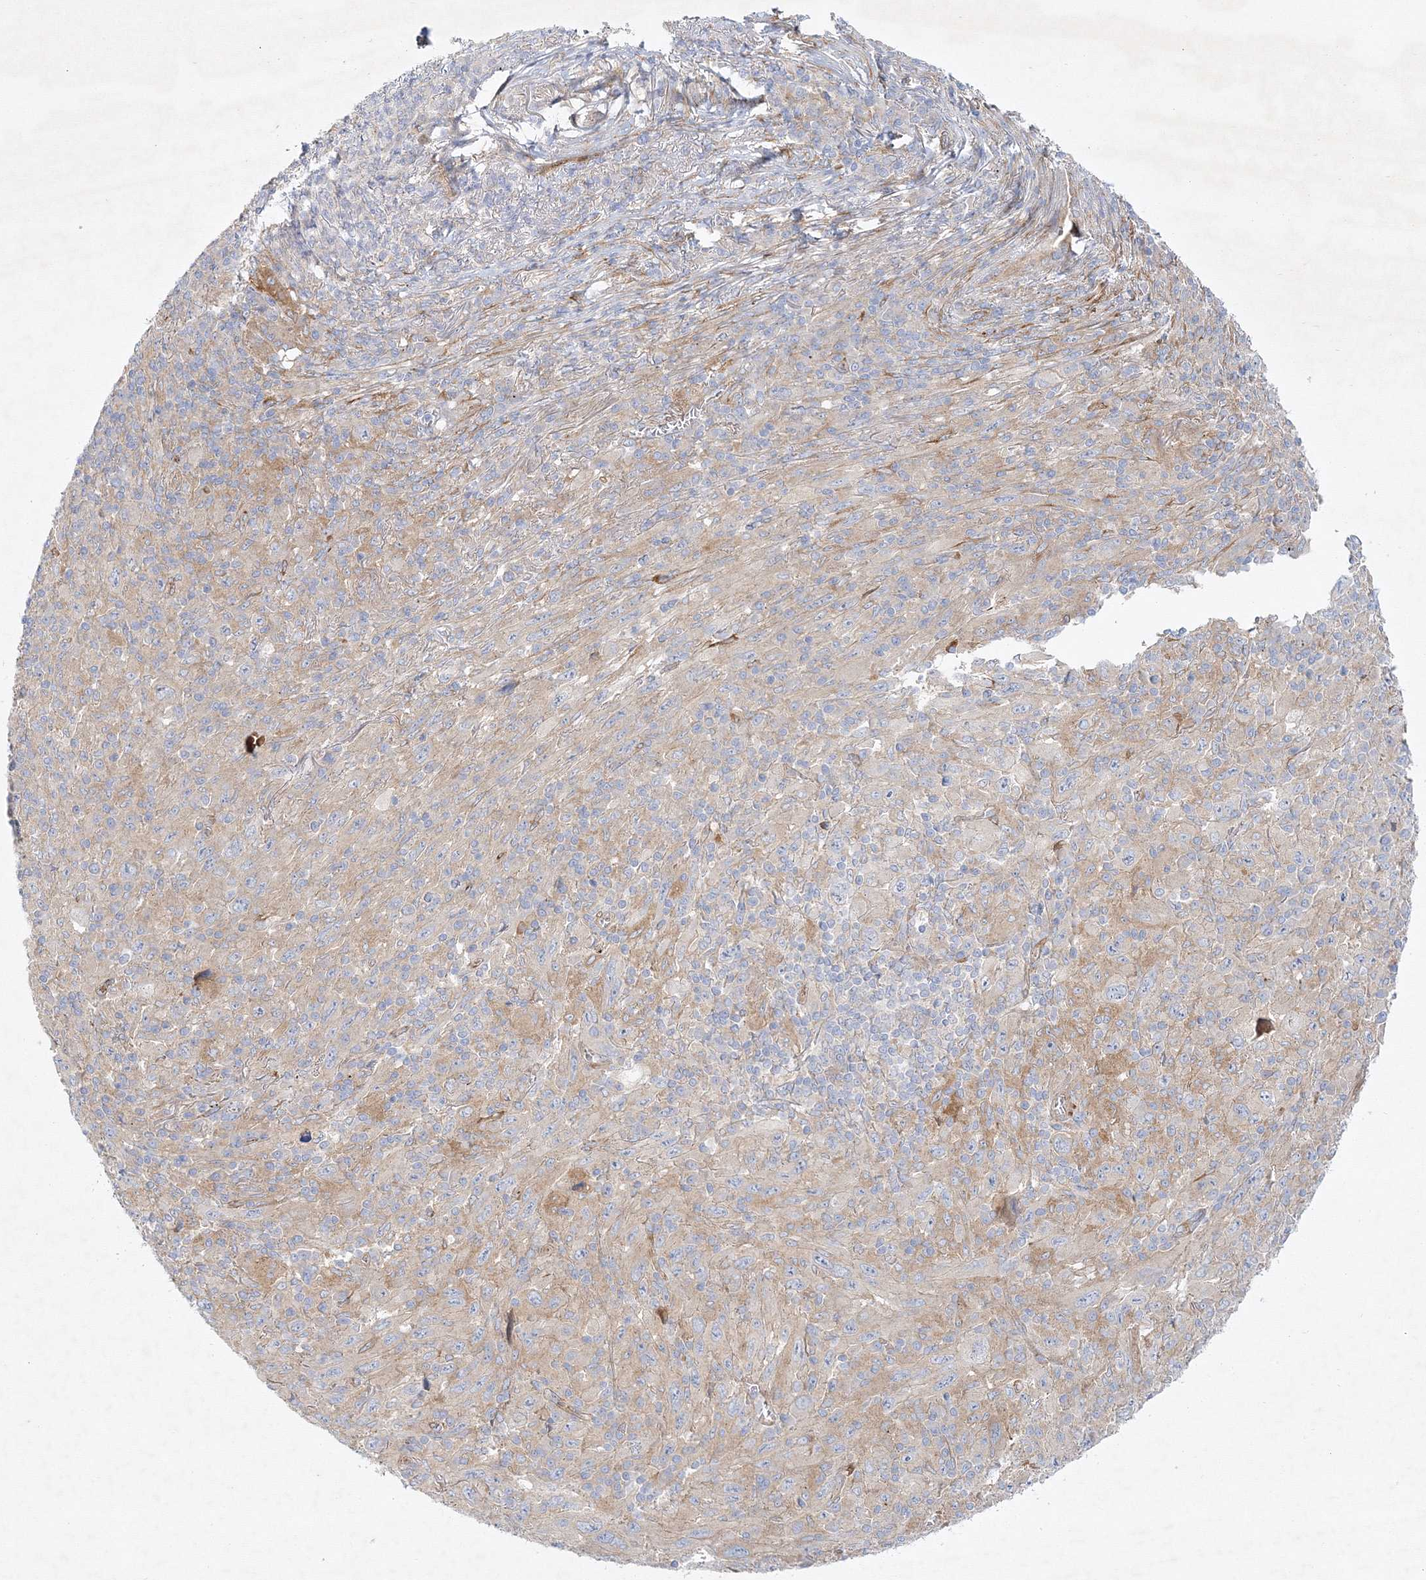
{"staining": {"intensity": "weak", "quantity": "<25%", "location": "cytoplasmic/membranous"}, "tissue": "melanoma", "cell_type": "Tumor cells", "image_type": "cancer", "snomed": [{"axis": "morphology", "description": "Malignant melanoma, Metastatic site"}, {"axis": "topography", "description": "Skin"}], "caption": "Histopathology image shows no significant protein positivity in tumor cells of malignant melanoma (metastatic site). (DAB (3,3'-diaminobenzidine) immunohistochemistry (IHC), high magnification).", "gene": "ZFYVE16", "patient": {"sex": "female", "age": 56}}